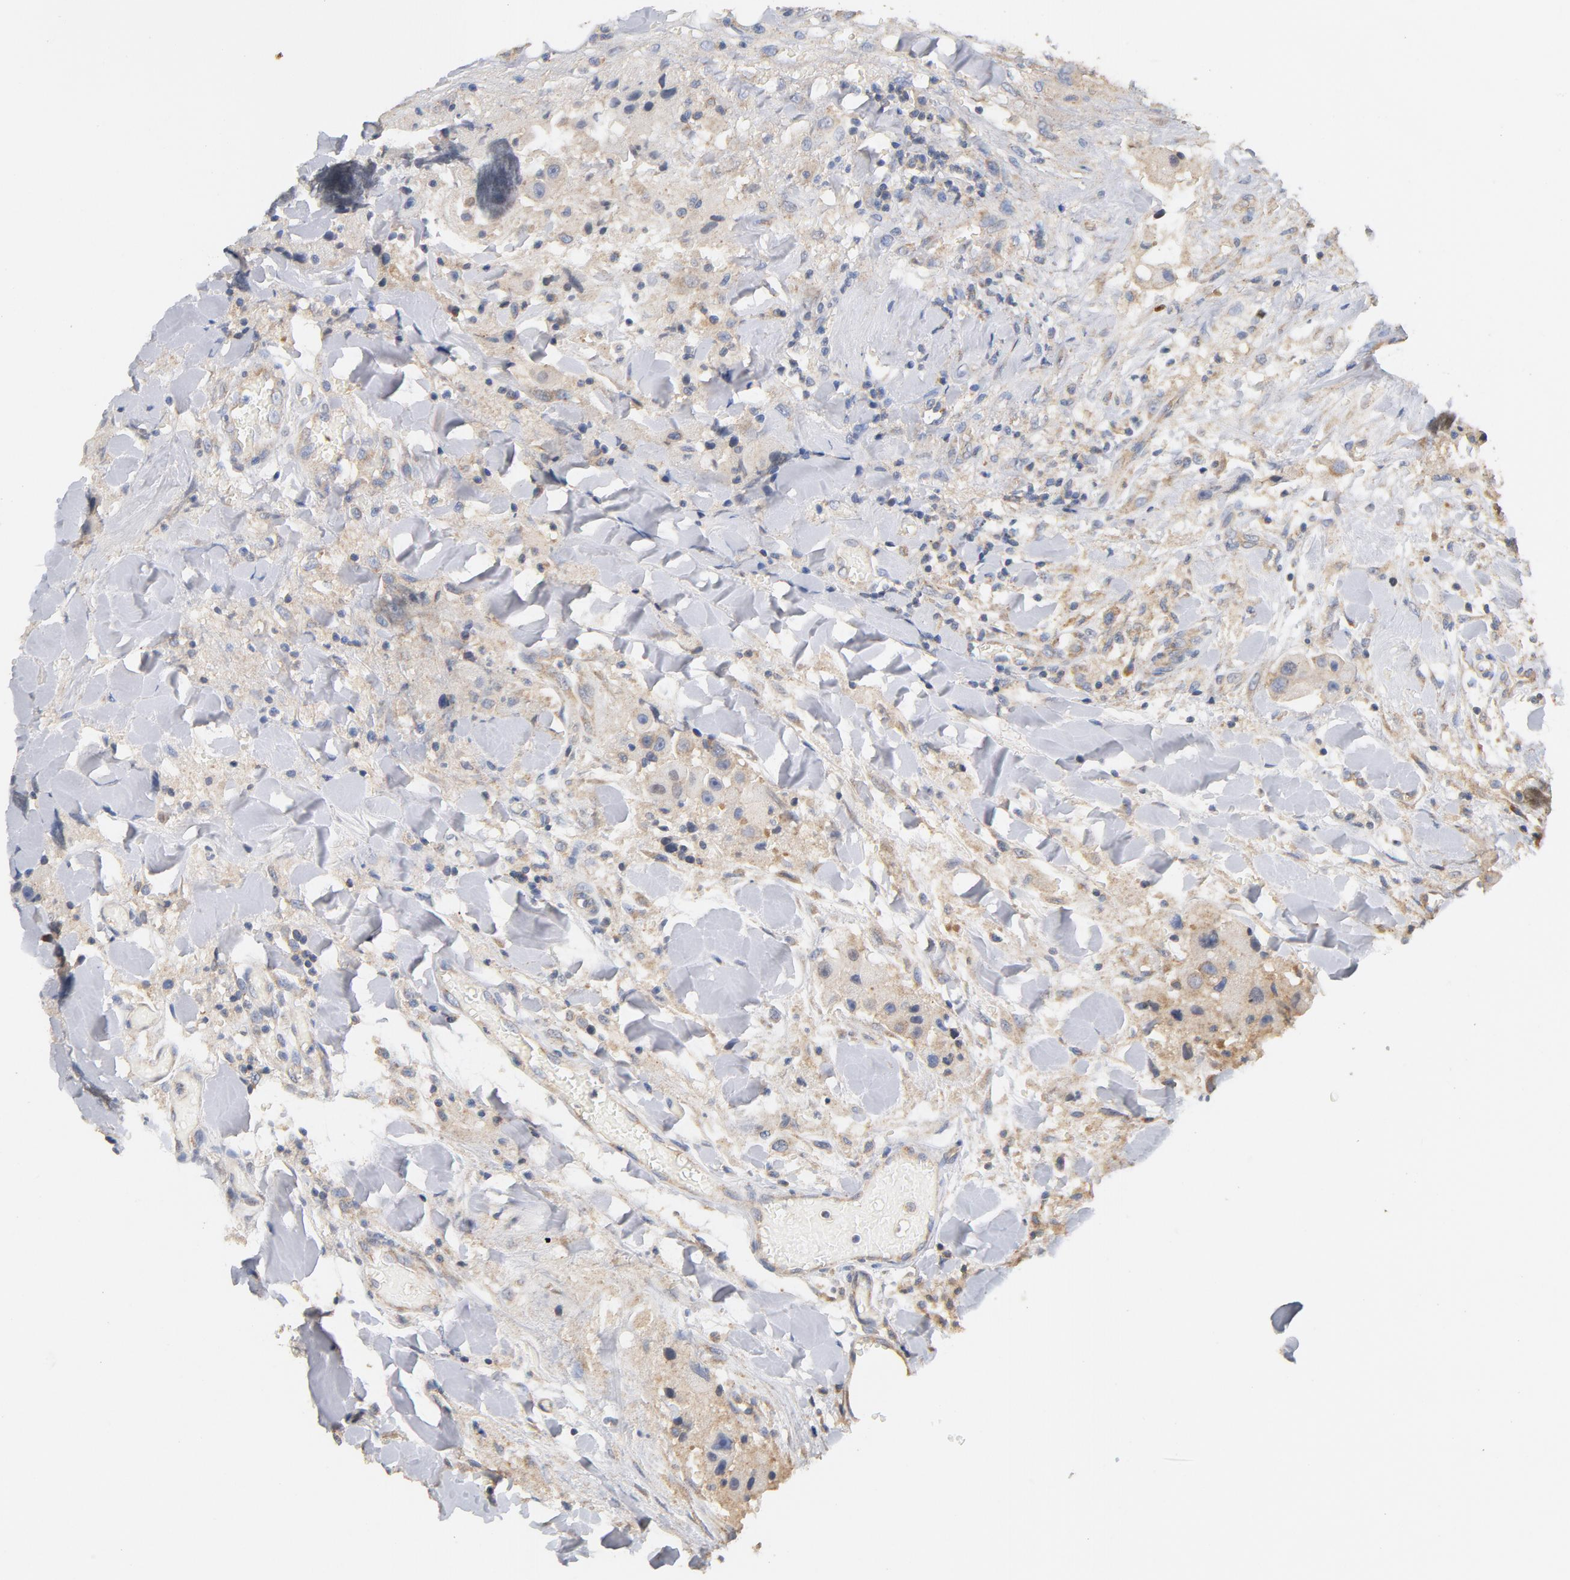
{"staining": {"intensity": "weak", "quantity": ">75%", "location": "cytoplasmic/membranous"}, "tissue": "head and neck cancer", "cell_type": "Tumor cells", "image_type": "cancer", "snomed": [{"axis": "morphology", "description": "Normal tissue, NOS"}, {"axis": "morphology", "description": "Adenocarcinoma, NOS"}, {"axis": "topography", "description": "Salivary gland"}, {"axis": "topography", "description": "Head-Neck"}], "caption": "Brown immunohistochemical staining in adenocarcinoma (head and neck) displays weak cytoplasmic/membranous staining in approximately >75% of tumor cells.", "gene": "DDX6", "patient": {"sex": "male", "age": 80}}